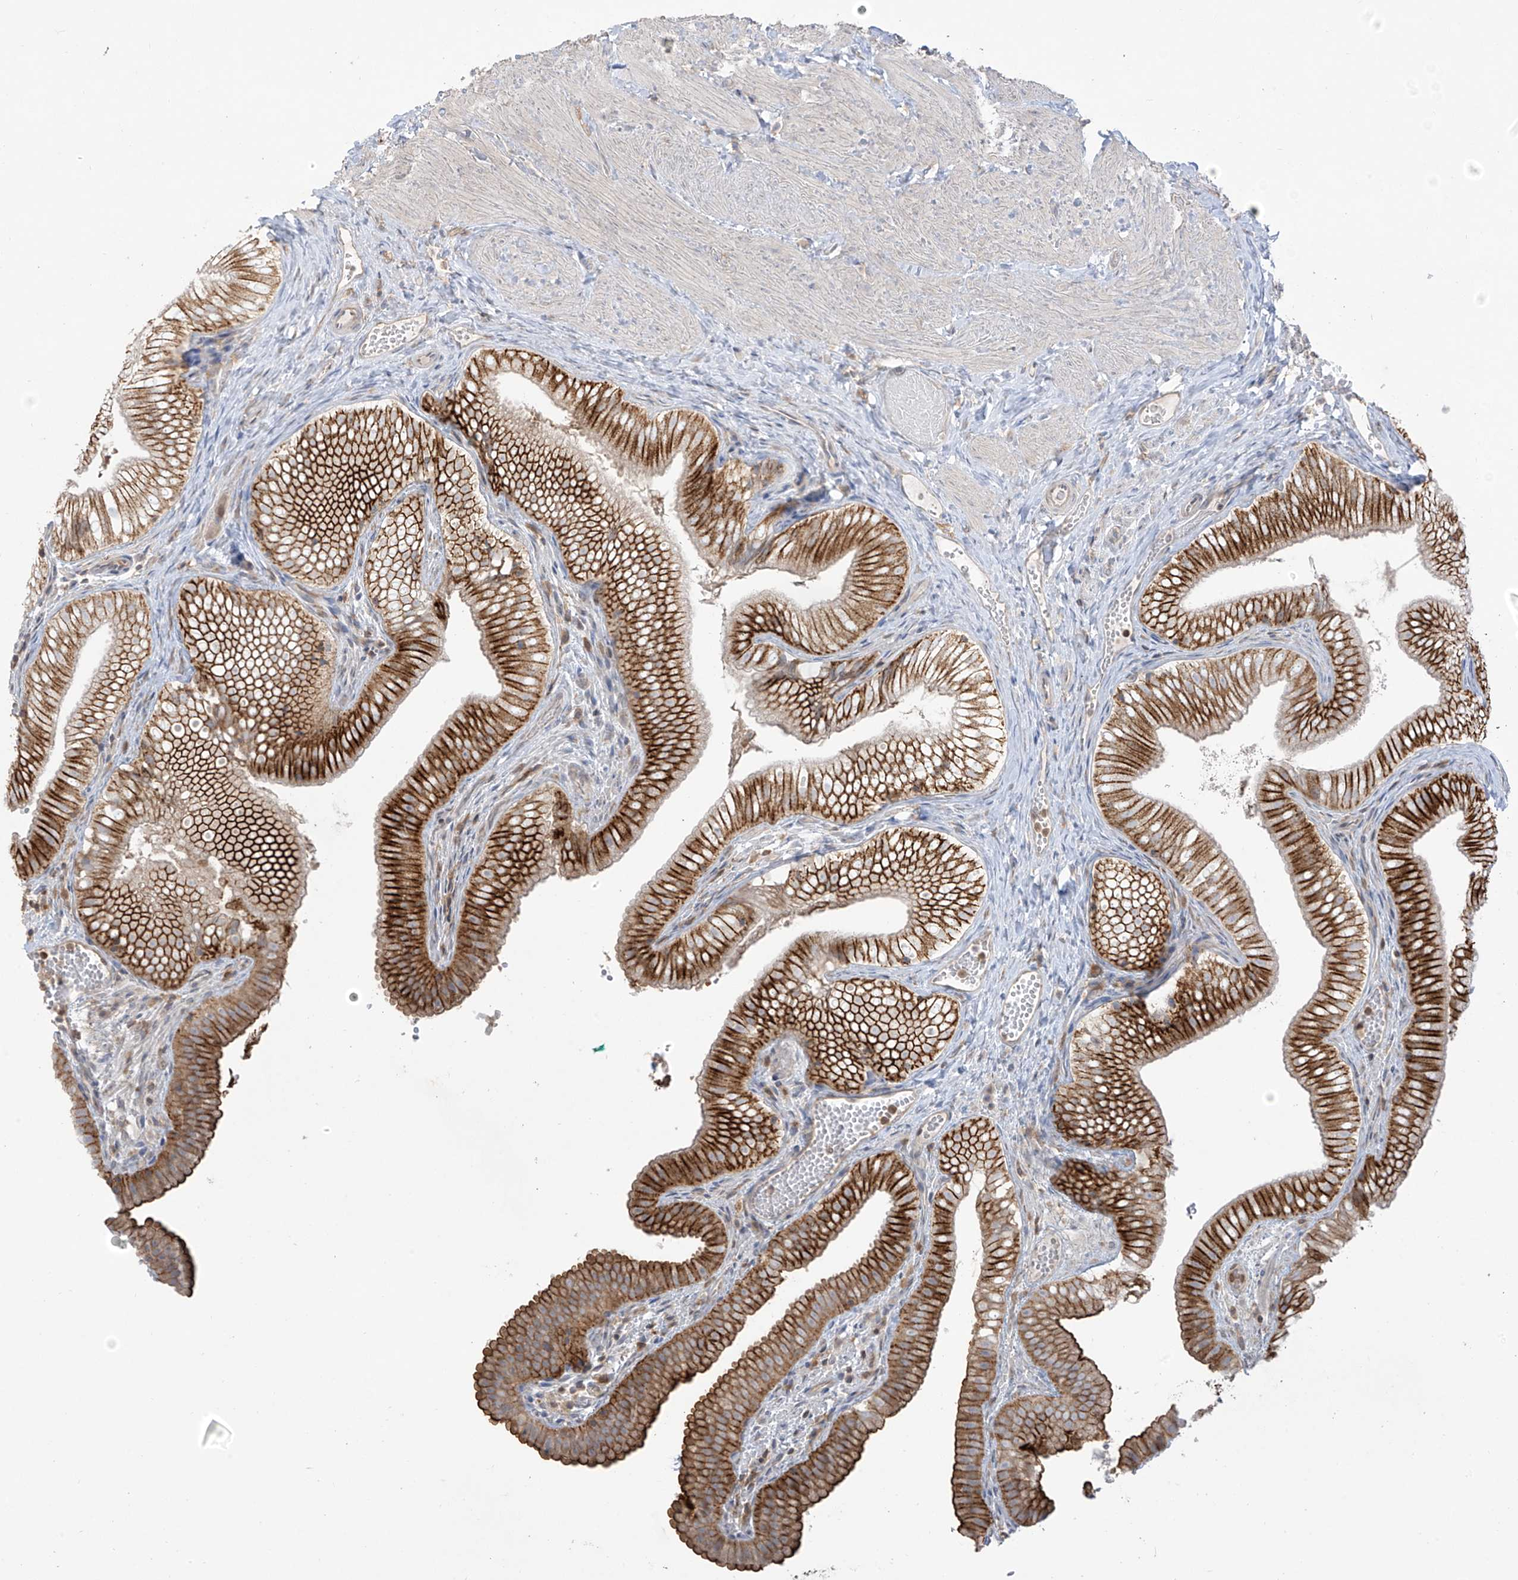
{"staining": {"intensity": "strong", "quantity": ">75%", "location": "cytoplasmic/membranous"}, "tissue": "gallbladder", "cell_type": "Glandular cells", "image_type": "normal", "snomed": [{"axis": "morphology", "description": "Normal tissue, NOS"}, {"axis": "topography", "description": "Gallbladder"}], "caption": "IHC (DAB (3,3'-diaminobenzidine)) staining of benign gallbladder displays strong cytoplasmic/membranous protein staining in about >75% of glandular cells. The staining is performed using DAB brown chromogen to label protein expression. The nuclei are counter-stained blue using hematoxylin.", "gene": "ANGEL2", "patient": {"sex": "female", "age": 30}}